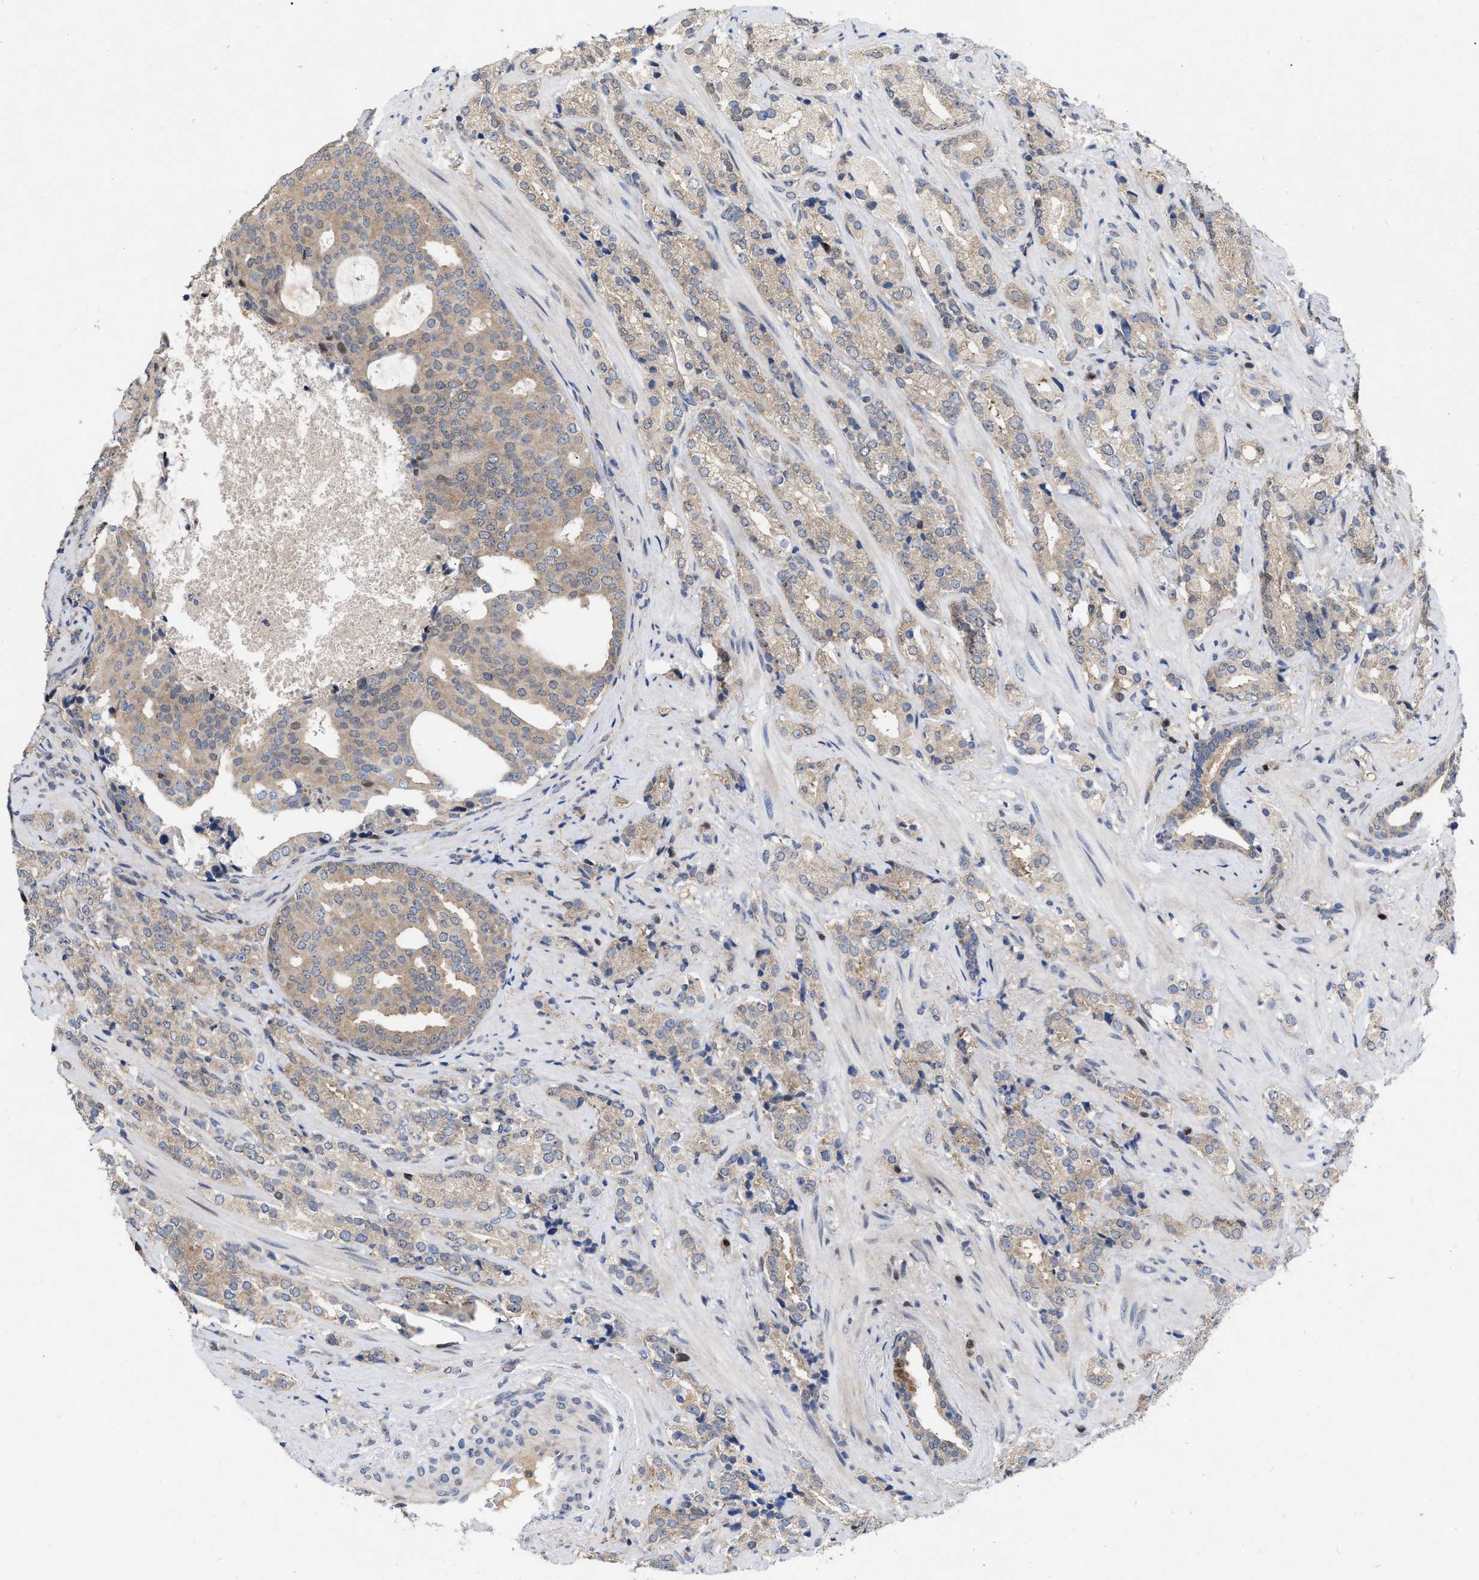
{"staining": {"intensity": "weak", "quantity": ">75%", "location": "cytoplasmic/membranous"}, "tissue": "prostate cancer", "cell_type": "Tumor cells", "image_type": "cancer", "snomed": [{"axis": "morphology", "description": "Adenocarcinoma, High grade"}, {"axis": "topography", "description": "Prostate"}], "caption": "Protein staining demonstrates weak cytoplasmic/membranous staining in approximately >75% of tumor cells in prostate adenocarcinoma (high-grade).", "gene": "MDM4", "patient": {"sex": "male", "age": 71}}